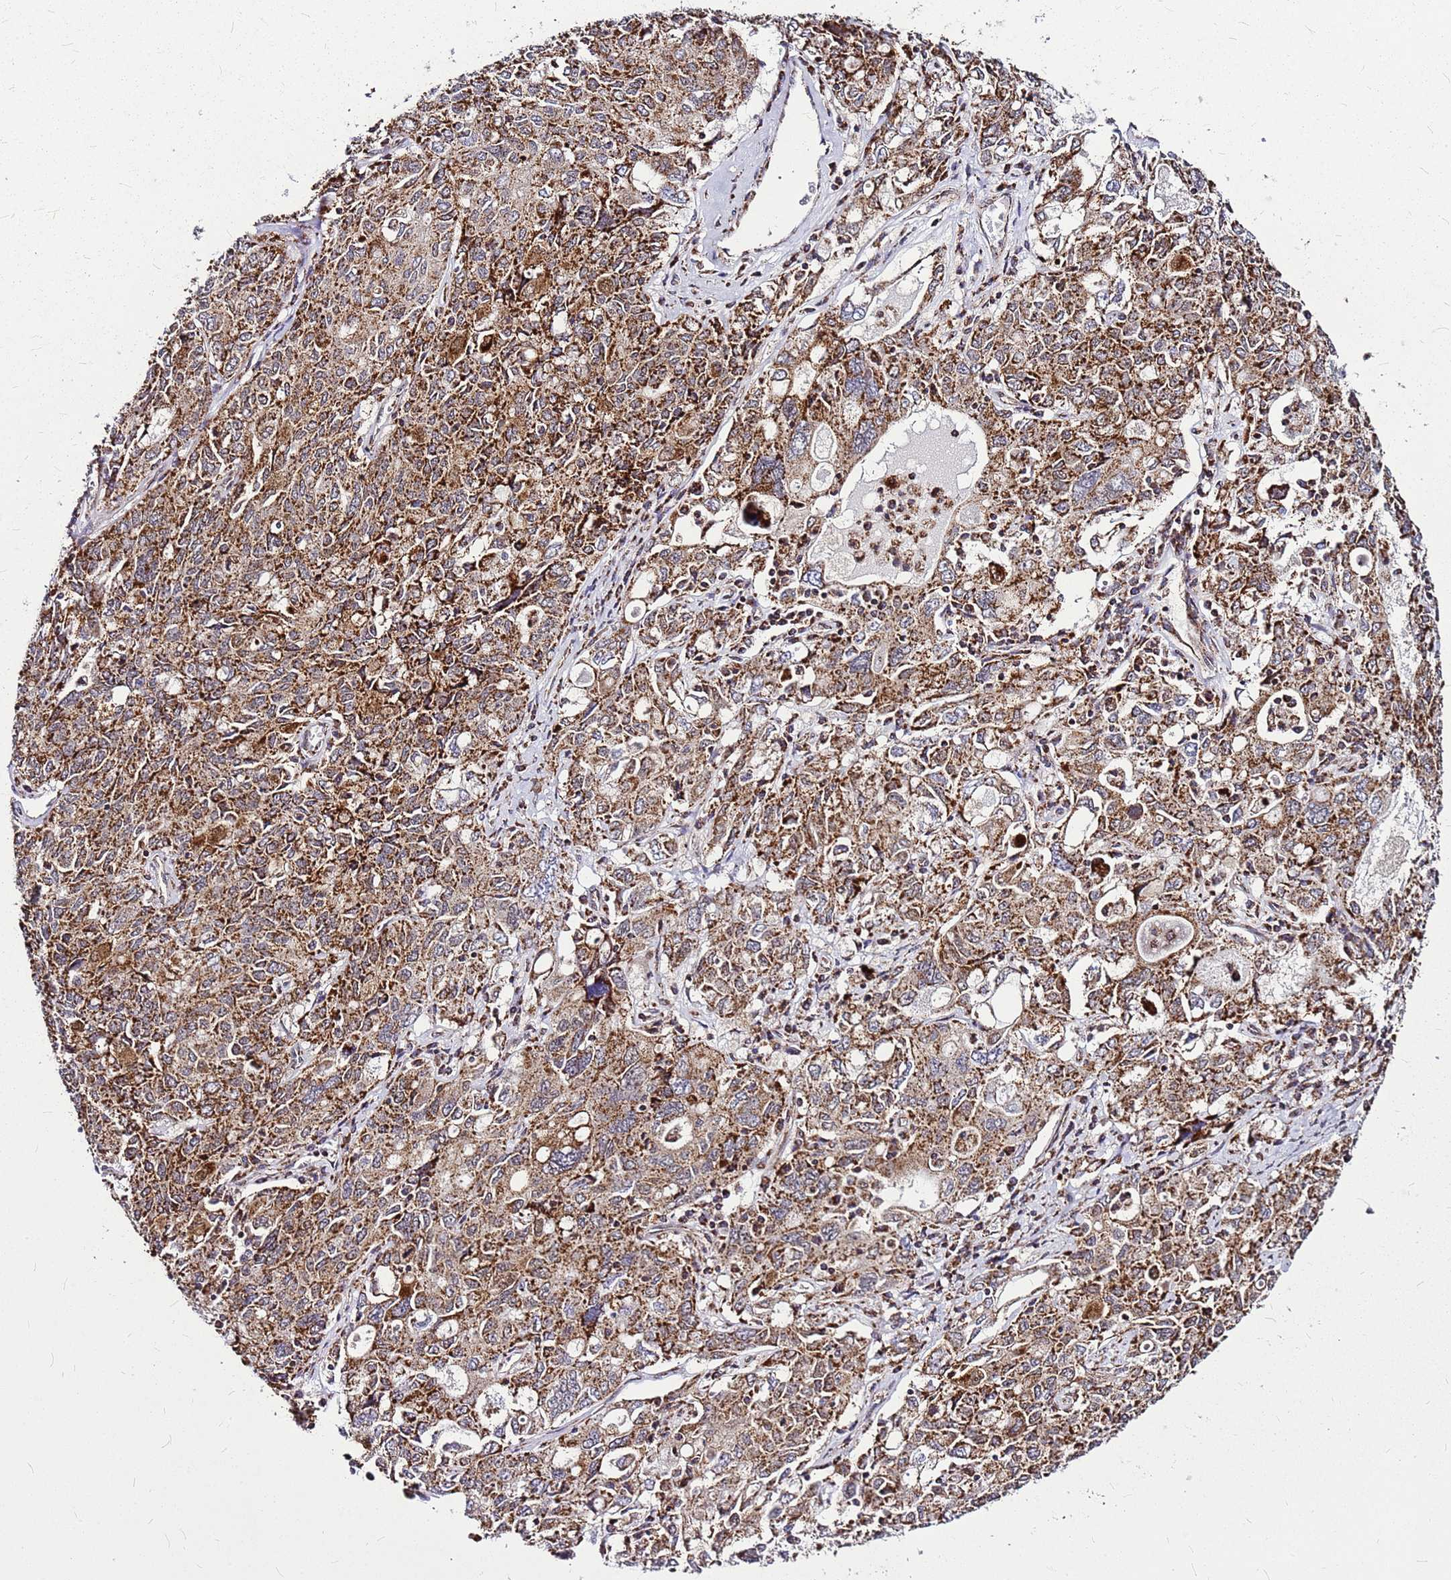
{"staining": {"intensity": "moderate", "quantity": ">75%", "location": "cytoplasmic/membranous"}, "tissue": "ovarian cancer", "cell_type": "Tumor cells", "image_type": "cancer", "snomed": [{"axis": "morphology", "description": "Carcinoma, endometroid"}, {"axis": "topography", "description": "Ovary"}], "caption": "DAB immunohistochemical staining of ovarian endometroid carcinoma exhibits moderate cytoplasmic/membranous protein expression in about >75% of tumor cells.", "gene": "OR51T1", "patient": {"sex": "female", "age": 62}}